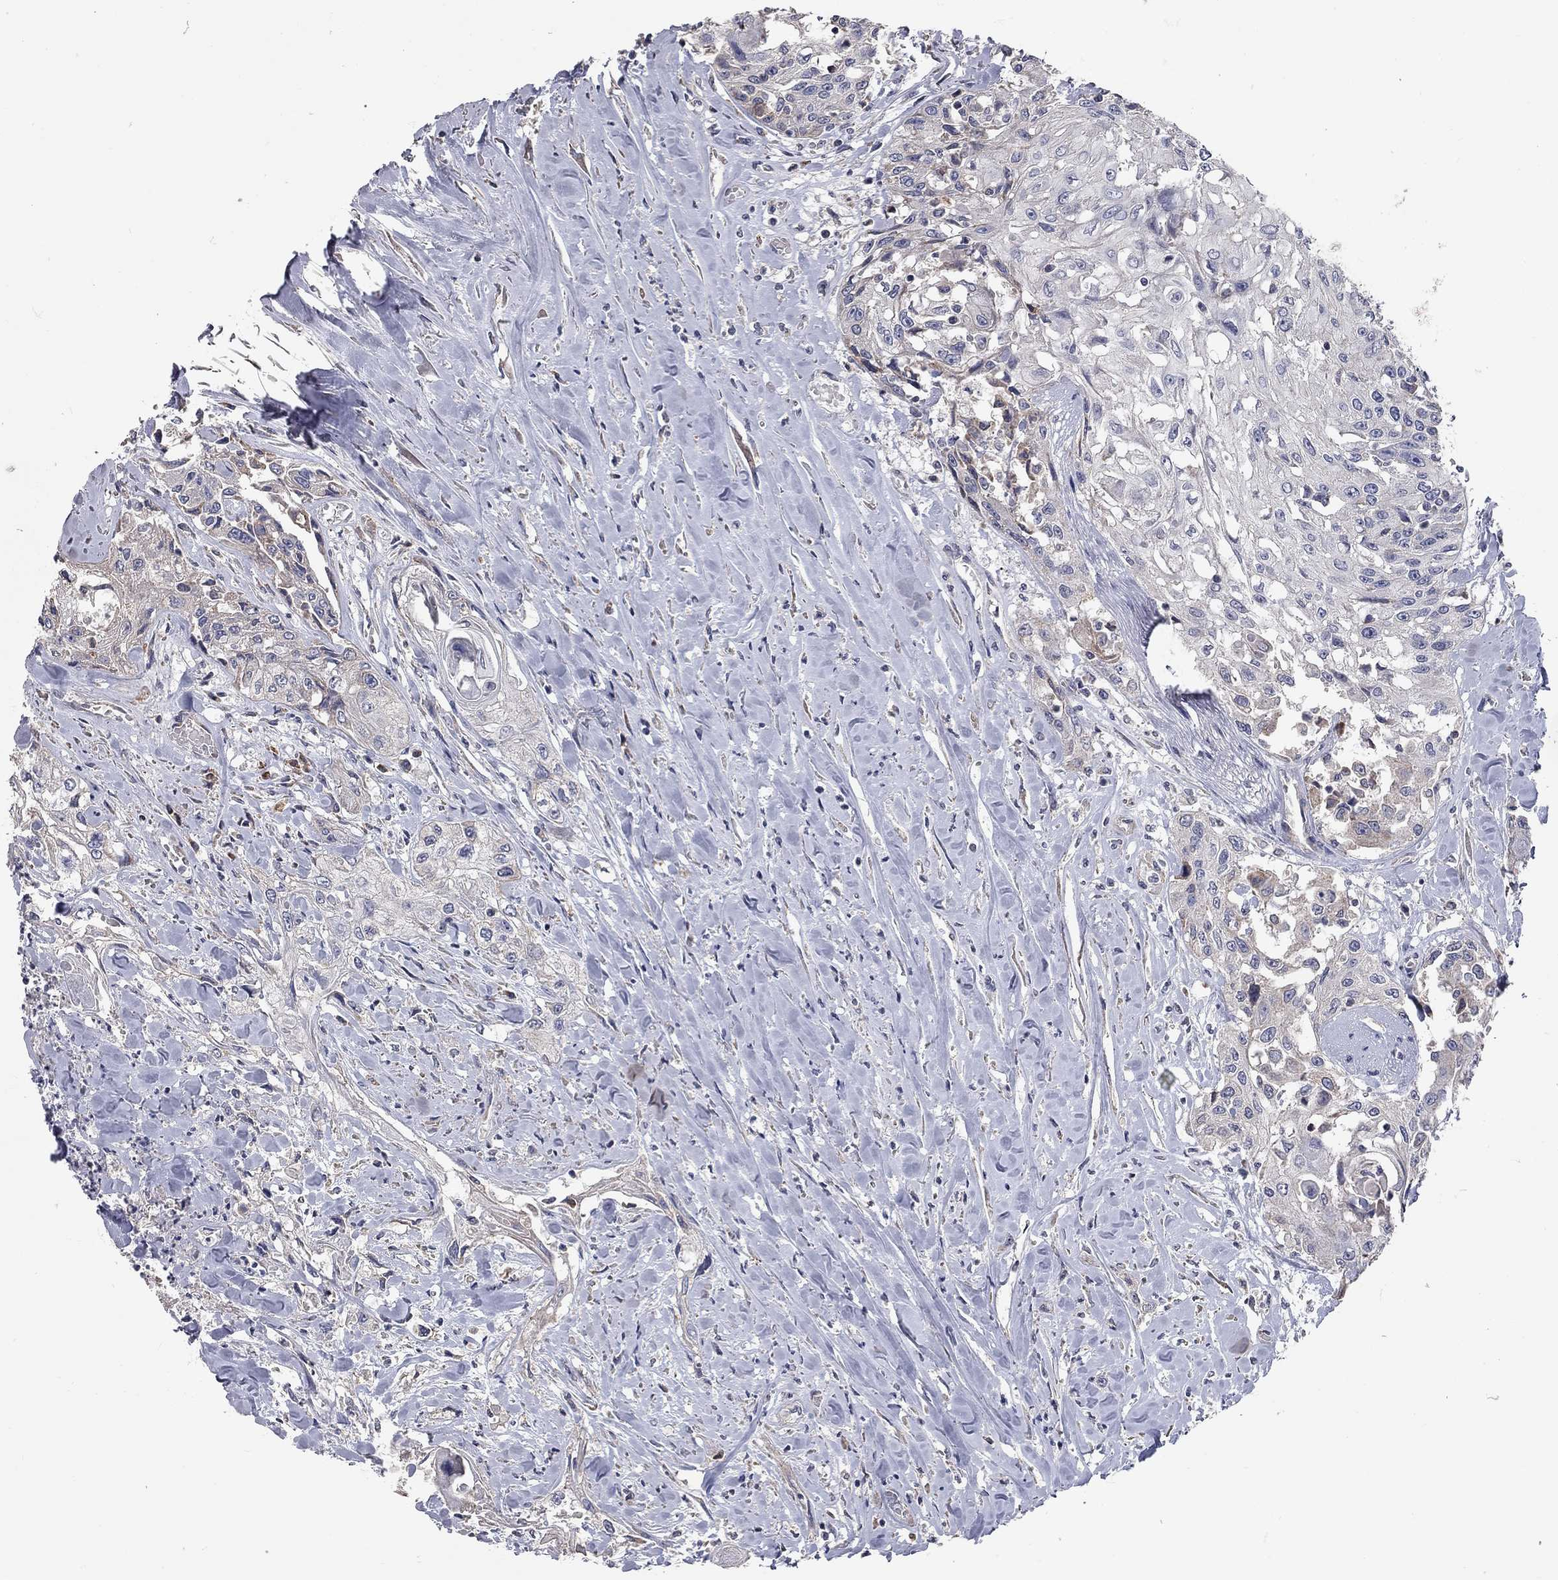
{"staining": {"intensity": "negative", "quantity": "none", "location": "none"}, "tissue": "head and neck cancer", "cell_type": "Tumor cells", "image_type": "cancer", "snomed": [{"axis": "morphology", "description": "Normal tissue, NOS"}, {"axis": "morphology", "description": "Squamous cell carcinoma, NOS"}, {"axis": "topography", "description": "Oral tissue"}, {"axis": "topography", "description": "Peripheral nerve tissue"}, {"axis": "topography", "description": "Head-Neck"}], "caption": "Head and neck cancer stained for a protein using immunohistochemistry exhibits no expression tumor cells.", "gene": "XAGE2", "patient": {"sex": "female", "age": 59}}